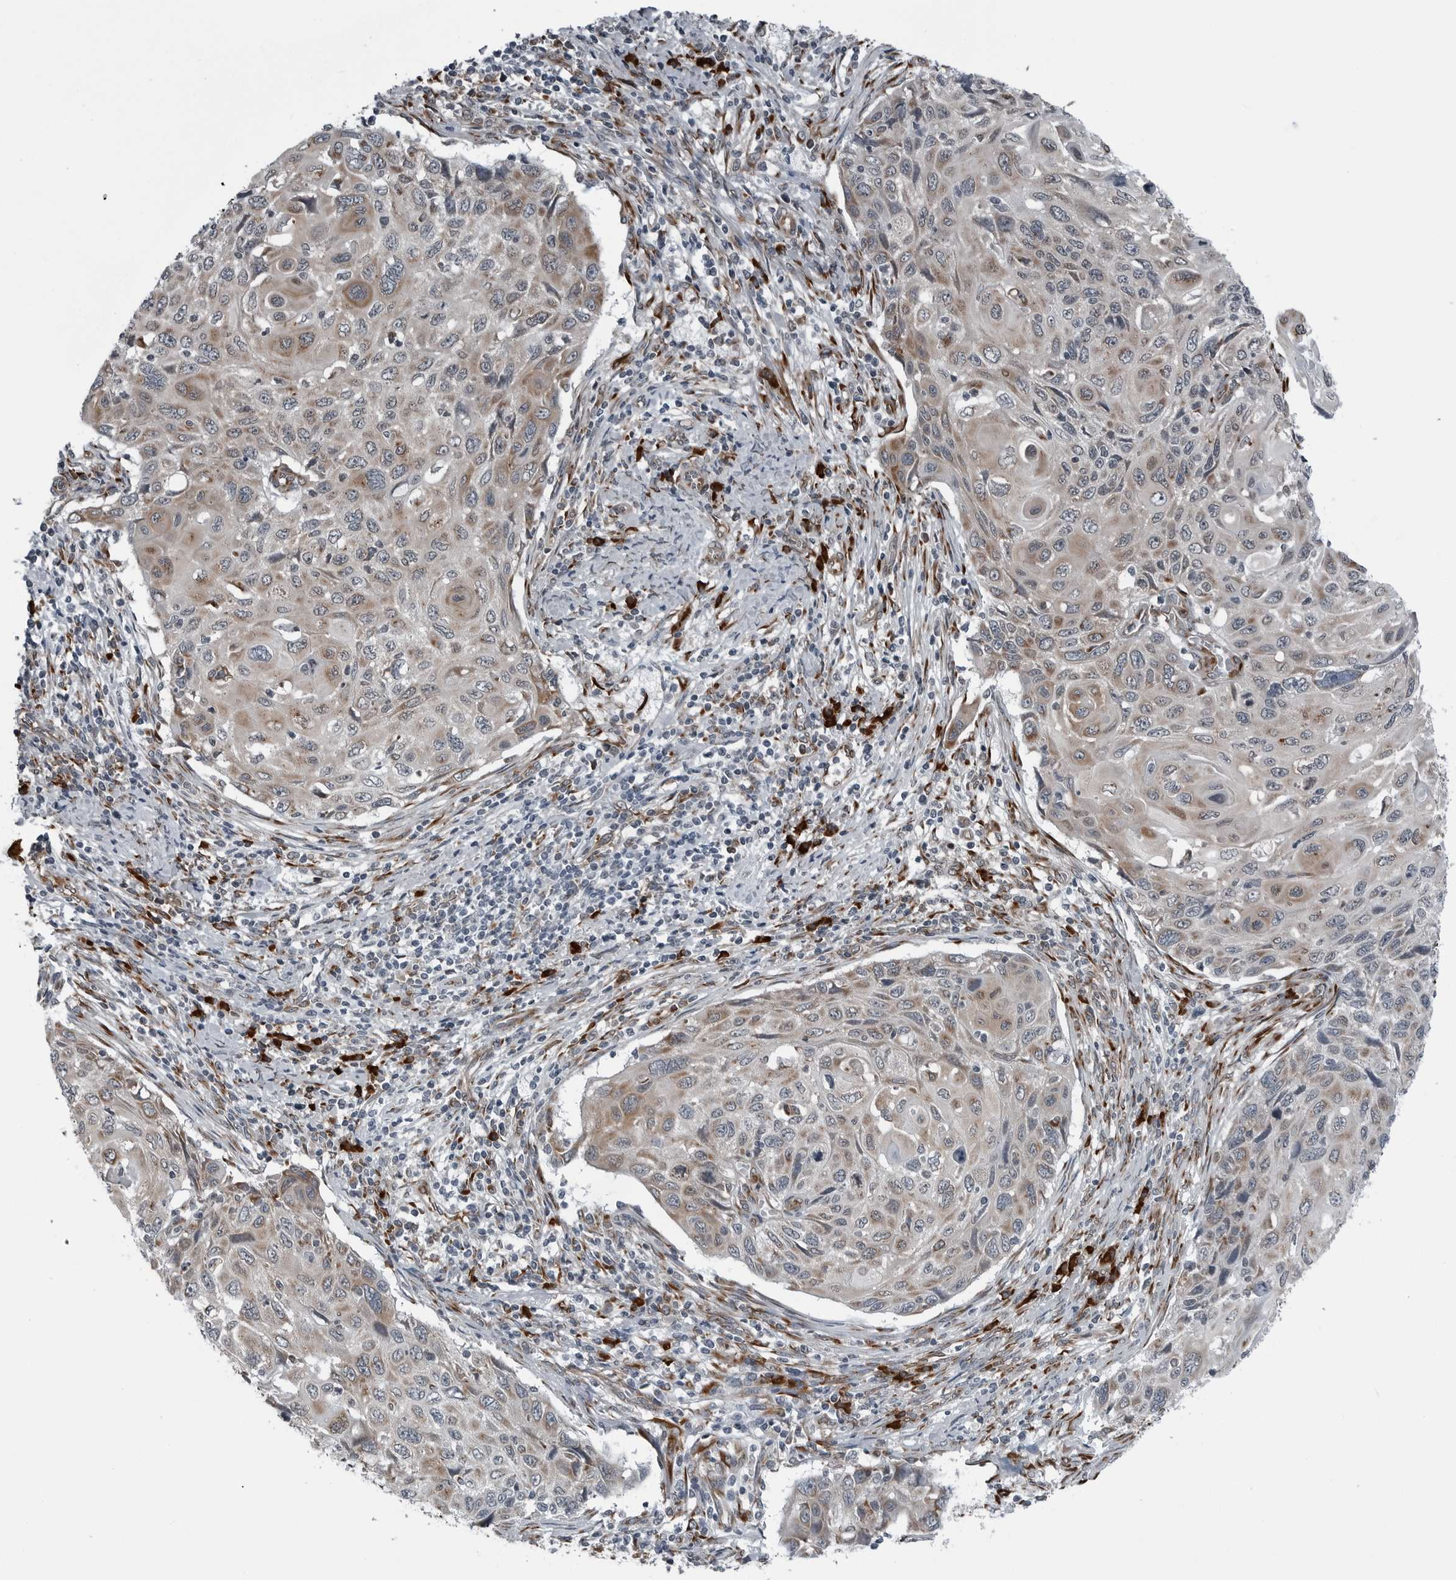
{"staining": {"intensity": "weak", "quantity": "25%-75%", "location": "cytoplasmic/membranous"}, "tissue": "cervical cancer", "cell_type": "Tumor cells", "image_type": "cancer", "snomed": [{"axis": "morphology", "description": "Squamous cell carcinoma, NOS"}, {"axis": "topography", "description": "Cervix"}], "caption": "Immunohistochemistry (IHC) (DAB) staining of cervical cancer demonstrates weak cytoplasmic/membranous protein positivity in about 25%-75% of tumor cells.", "gene": "CEP85", "patient": {"sex": "female", "age": 70}}